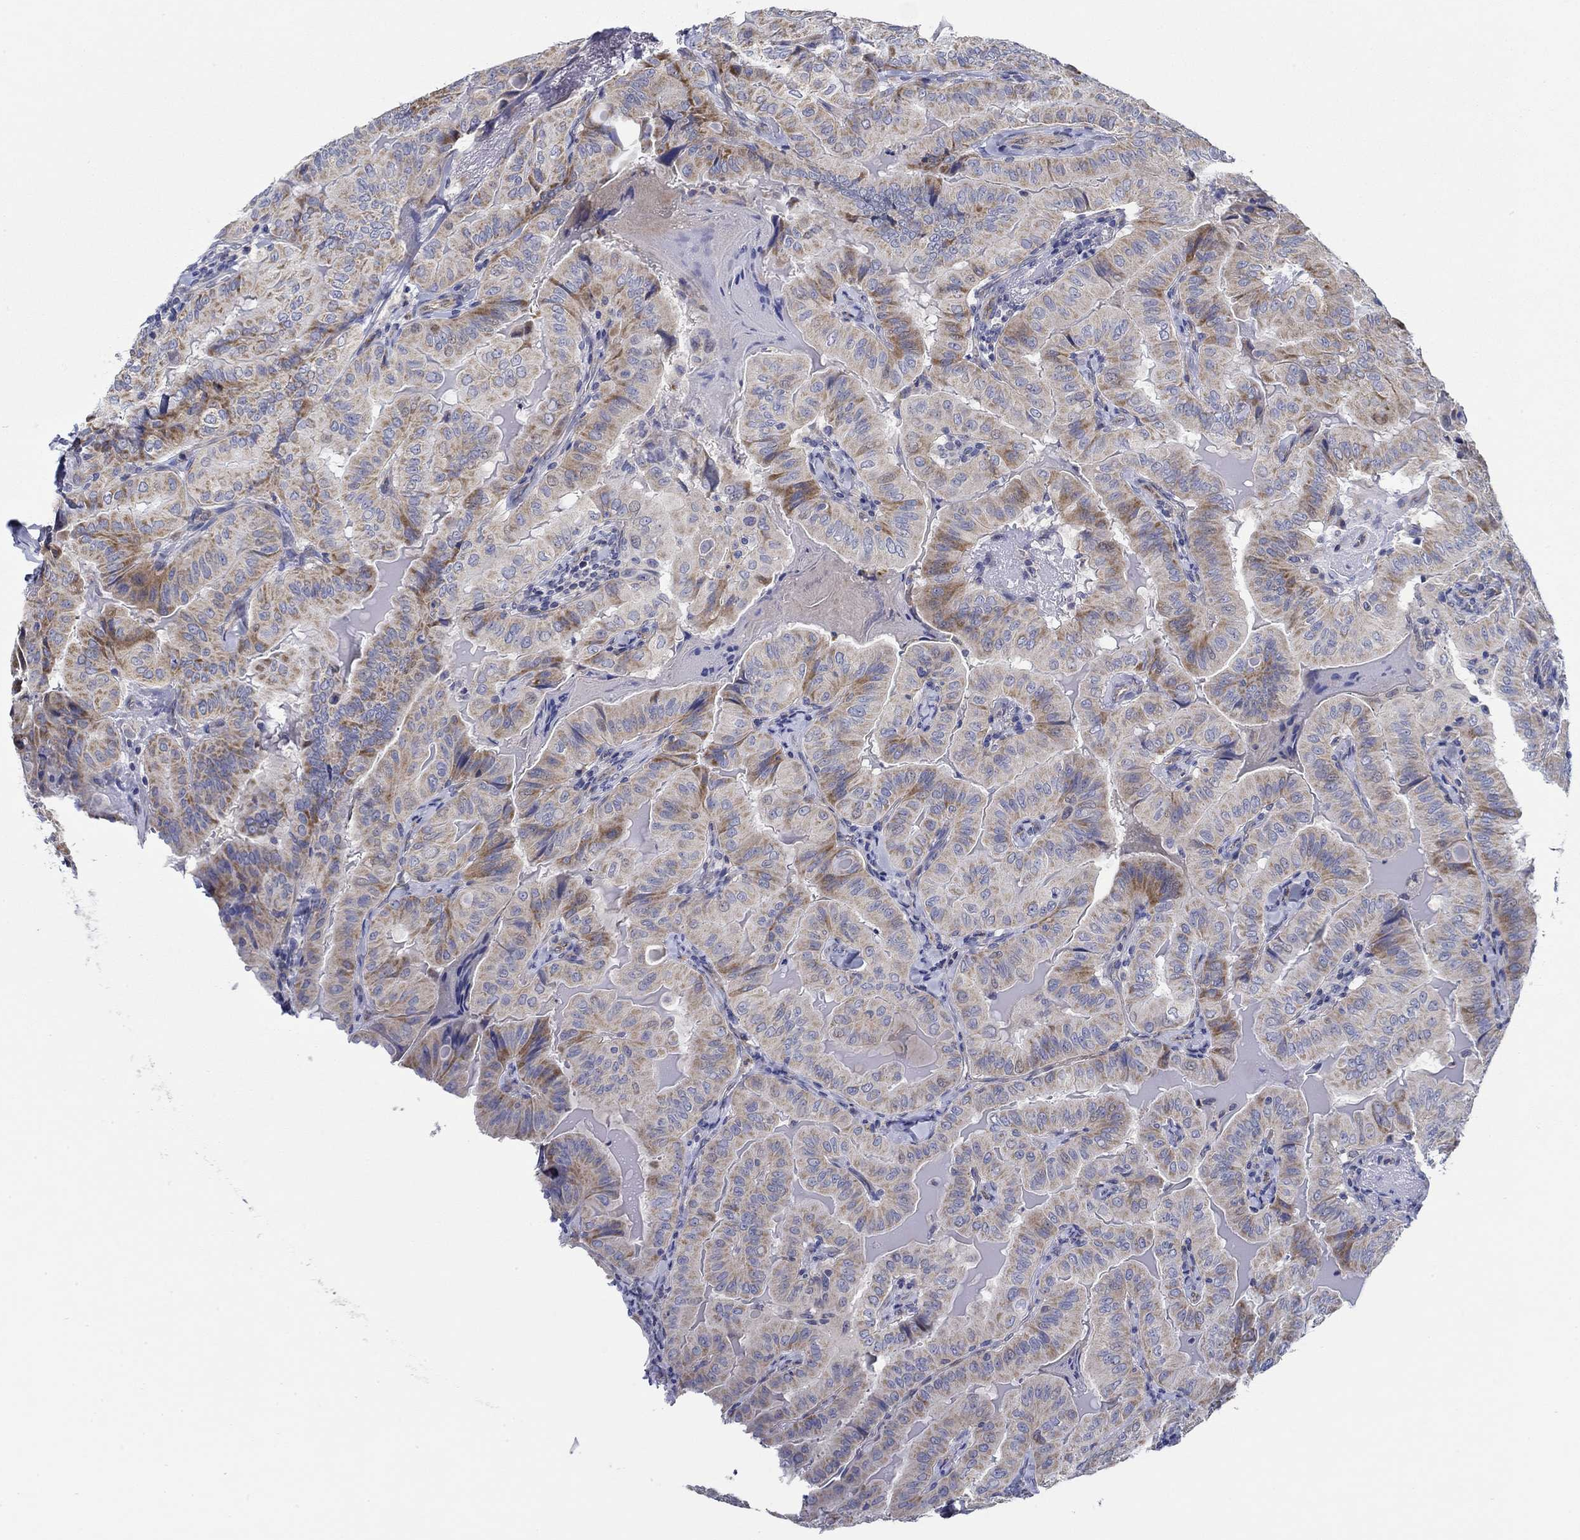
{"staining": {"intensity": "moderate", "quantity": ">75%", "location": "cytoplasmic/membranous"}, "tissue": "thyroid cancer", "cell_type": "Tumor cells", "image_type": "cancer", "snomed": [{"axis": "morphology", "description": "Papillary adenocarcinoma, NOS"}, {"axis": "topography", "description": "Thyroid gland"}], "caption": "The photomicrograph reveals immunohistochemical staining of thyroid papillary adenocarcinoma. There is moderate cytoplasmic/membranous positivity is seen in about >75% of tumor cells.", "gene": "CFAP61", "patient": {"sex": "female", "age": 68}}